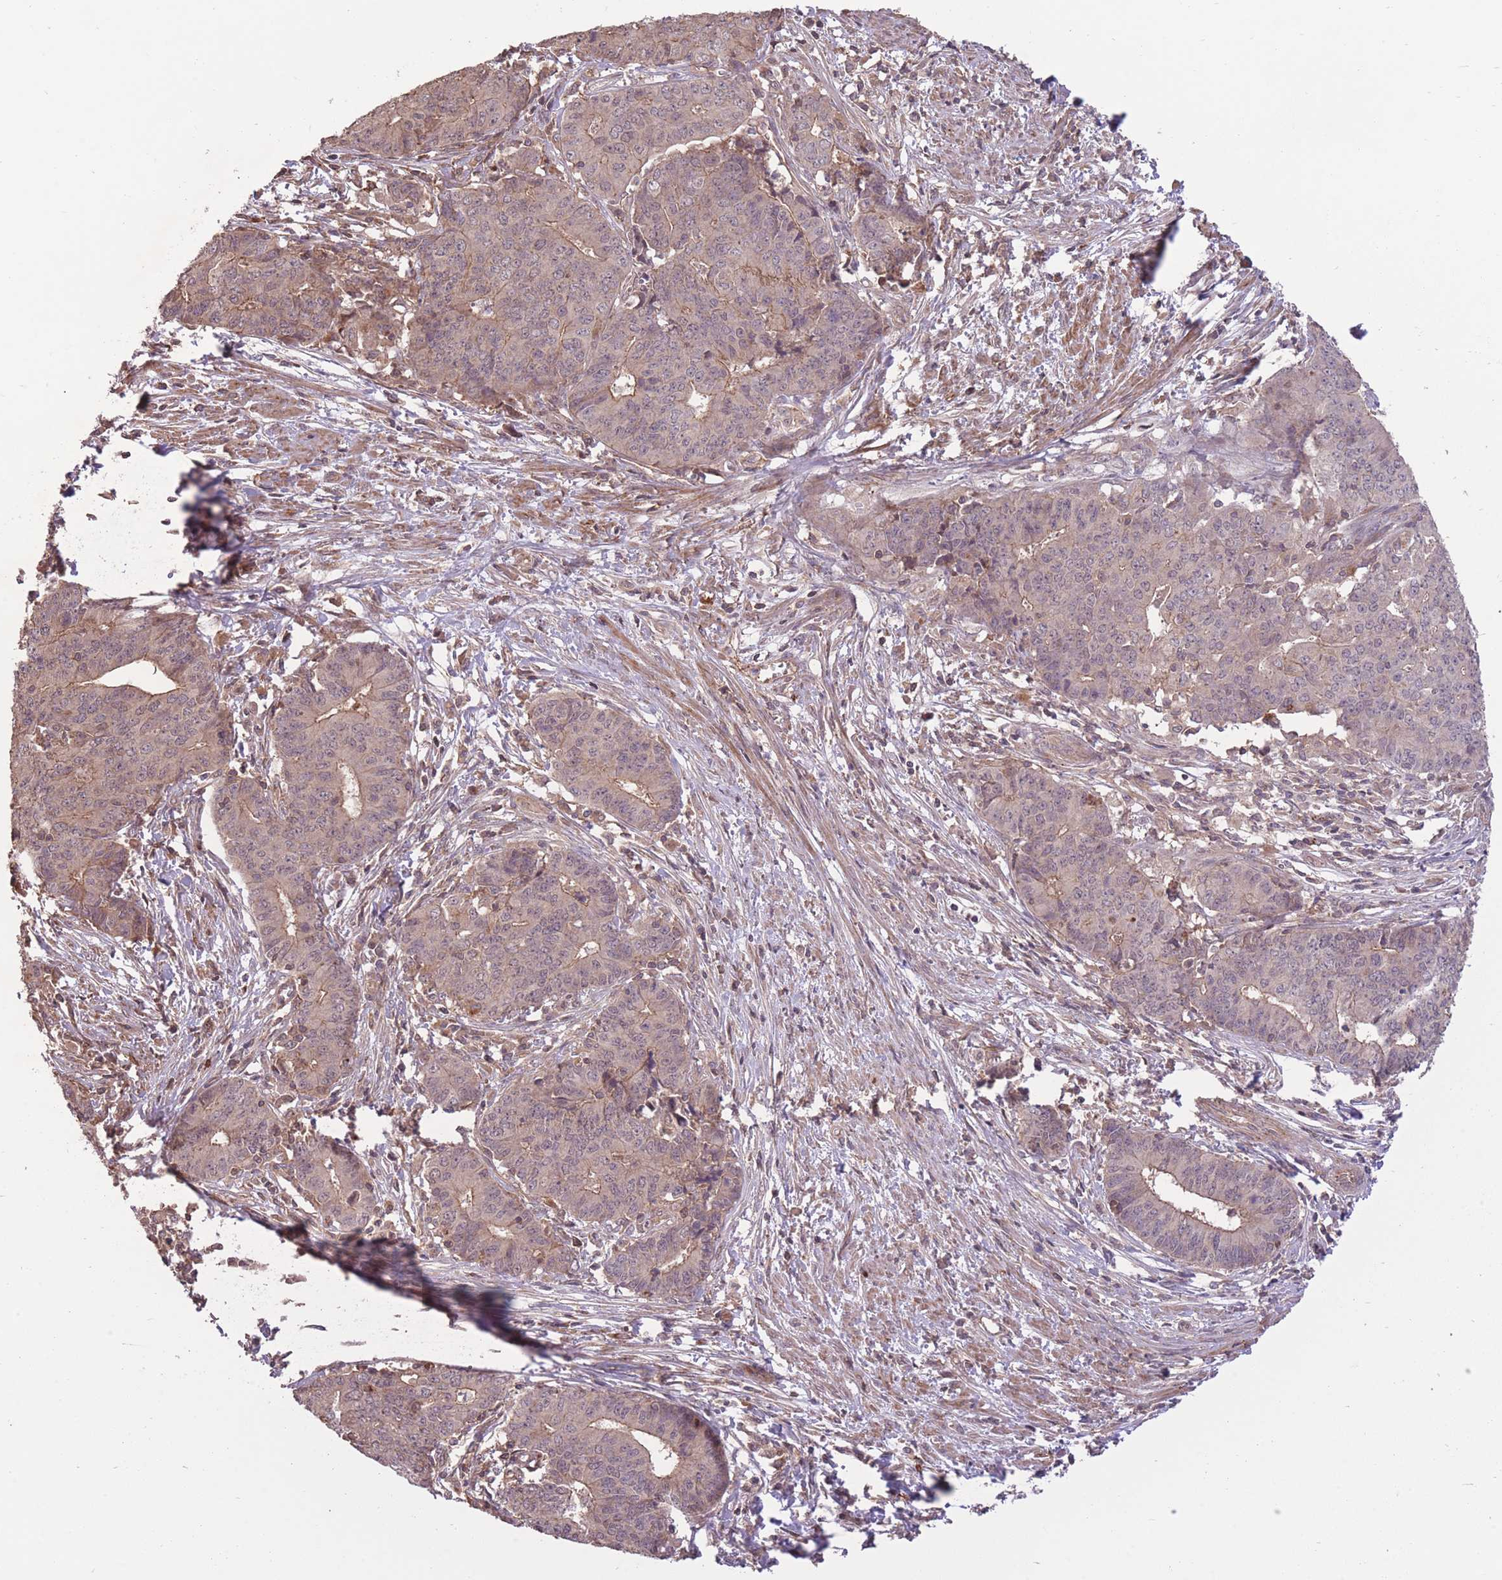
{"staining": {"intensity": "weak", "quantity": "<25%", "location": "cytoplasmic/membranous"}, "tissue": "endometrial cancer", "cell_type": "Tumor cells", "image_type": "cancer", "snomed": [{"axis": "morphology", "description": "Adenocarcinoma, NOS"}, {"axis": "topography", "description": "Endometrium"}], "caption": "Tumor cells show no significant protein staining in endometrial adenocarcinoma.", "gene": "POLR3F", "patient": {"sex": "female", "age": 59}}